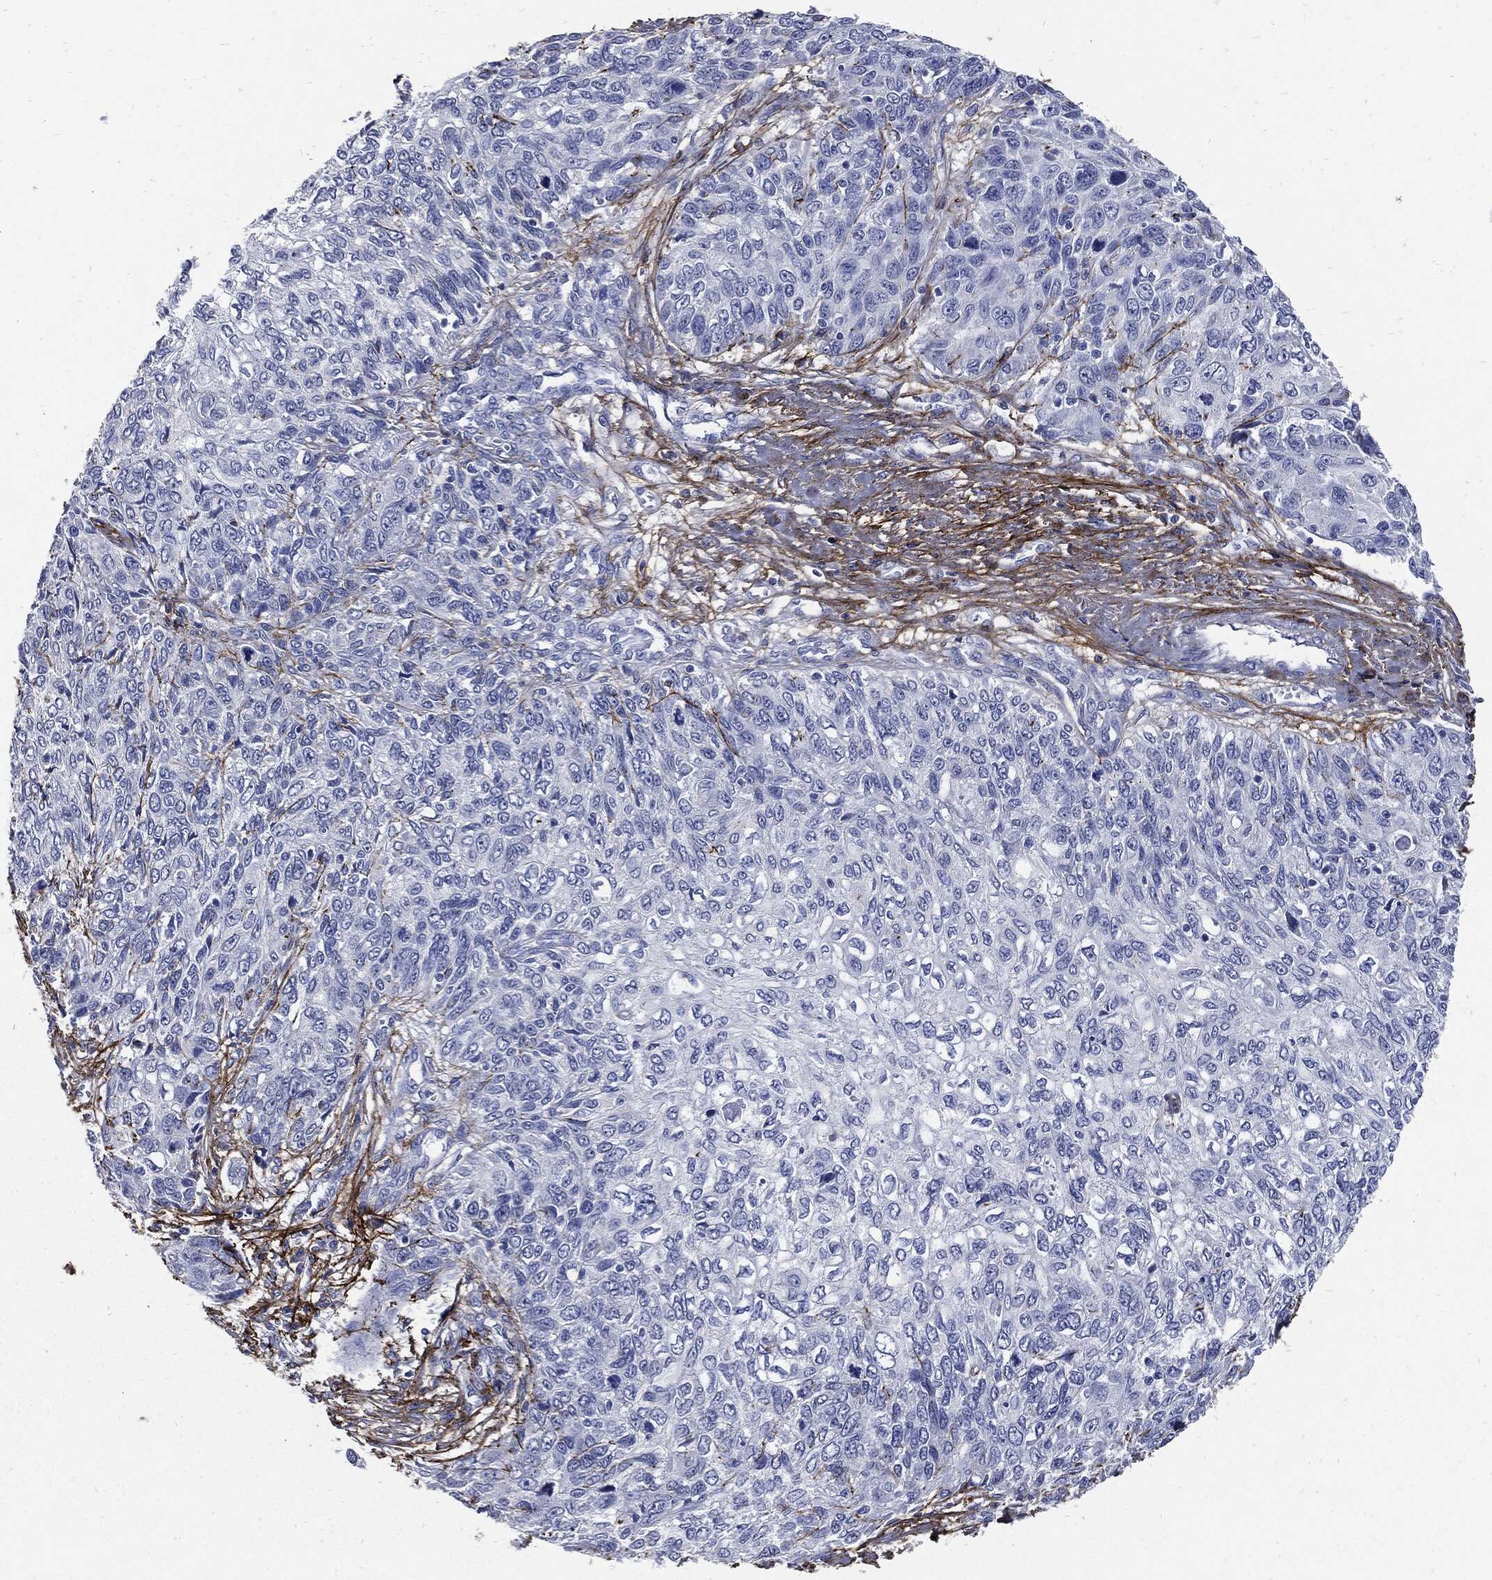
{"staining": {"intensity": "negative", "quantity": "none", "location": "none"}, "tissue": "skin cancer", "cell_type": "Tumor cells", "image_type": "cancer", "snomed": [{"axis": "morphology", "description": "Squamous cell carcinoma, NOS"}, {"axis": "topography", "description": "Skin"}], "caption": "Immunohistochemistry (IHC) histopathology image of neoplastic tissue: human skin cancer (squamous cell carcinoma) stained with DAB (3,3'-diaminobenzidine) exhibits no significant protein positivity in tumor cells.", "gene": "FBN1", "patient": {"sex": "male", "age": 92}}